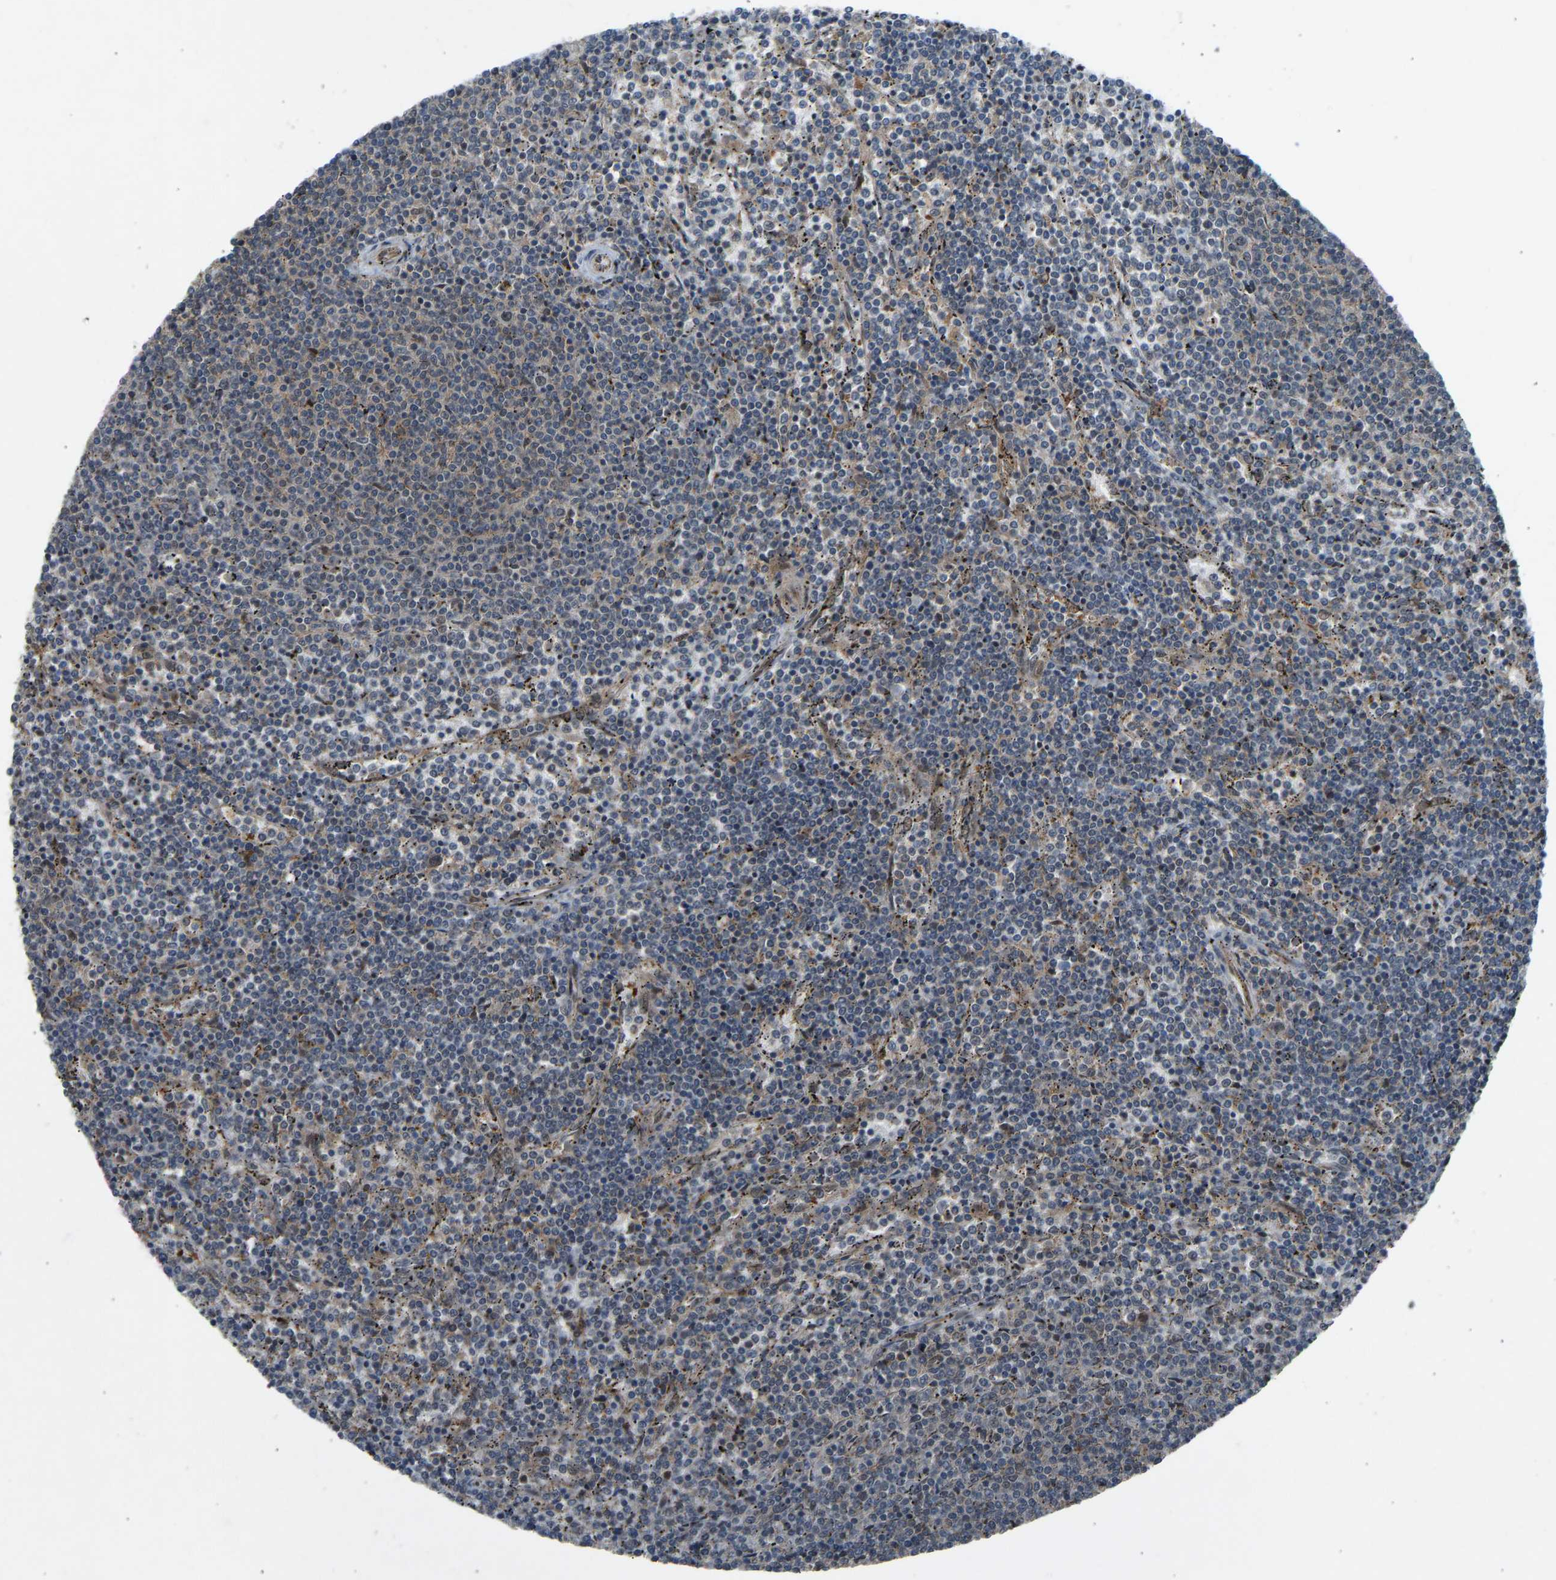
{"staining": {"intensity": "weak", "quantity": "25%-75%", "location": "cytoplasmic/membranous"}, "tissue": "lymphoma", "cell_type": "Tumor cells", "image_type": "cancer", "snomed": [{"axis": "morphology", "description": "Malignant lymphoma, non-Hodgkin's type, Low grade"}, {"axis": "topography", "description": "Spleen"}], "caption": "Tumor cells display low levels of weak cytoplasmic/membranous staining in about 25%-75% of cells in human lymphoma.", "gene": "SLC43A1", "patient": {"sex": "female", "age": 50}}